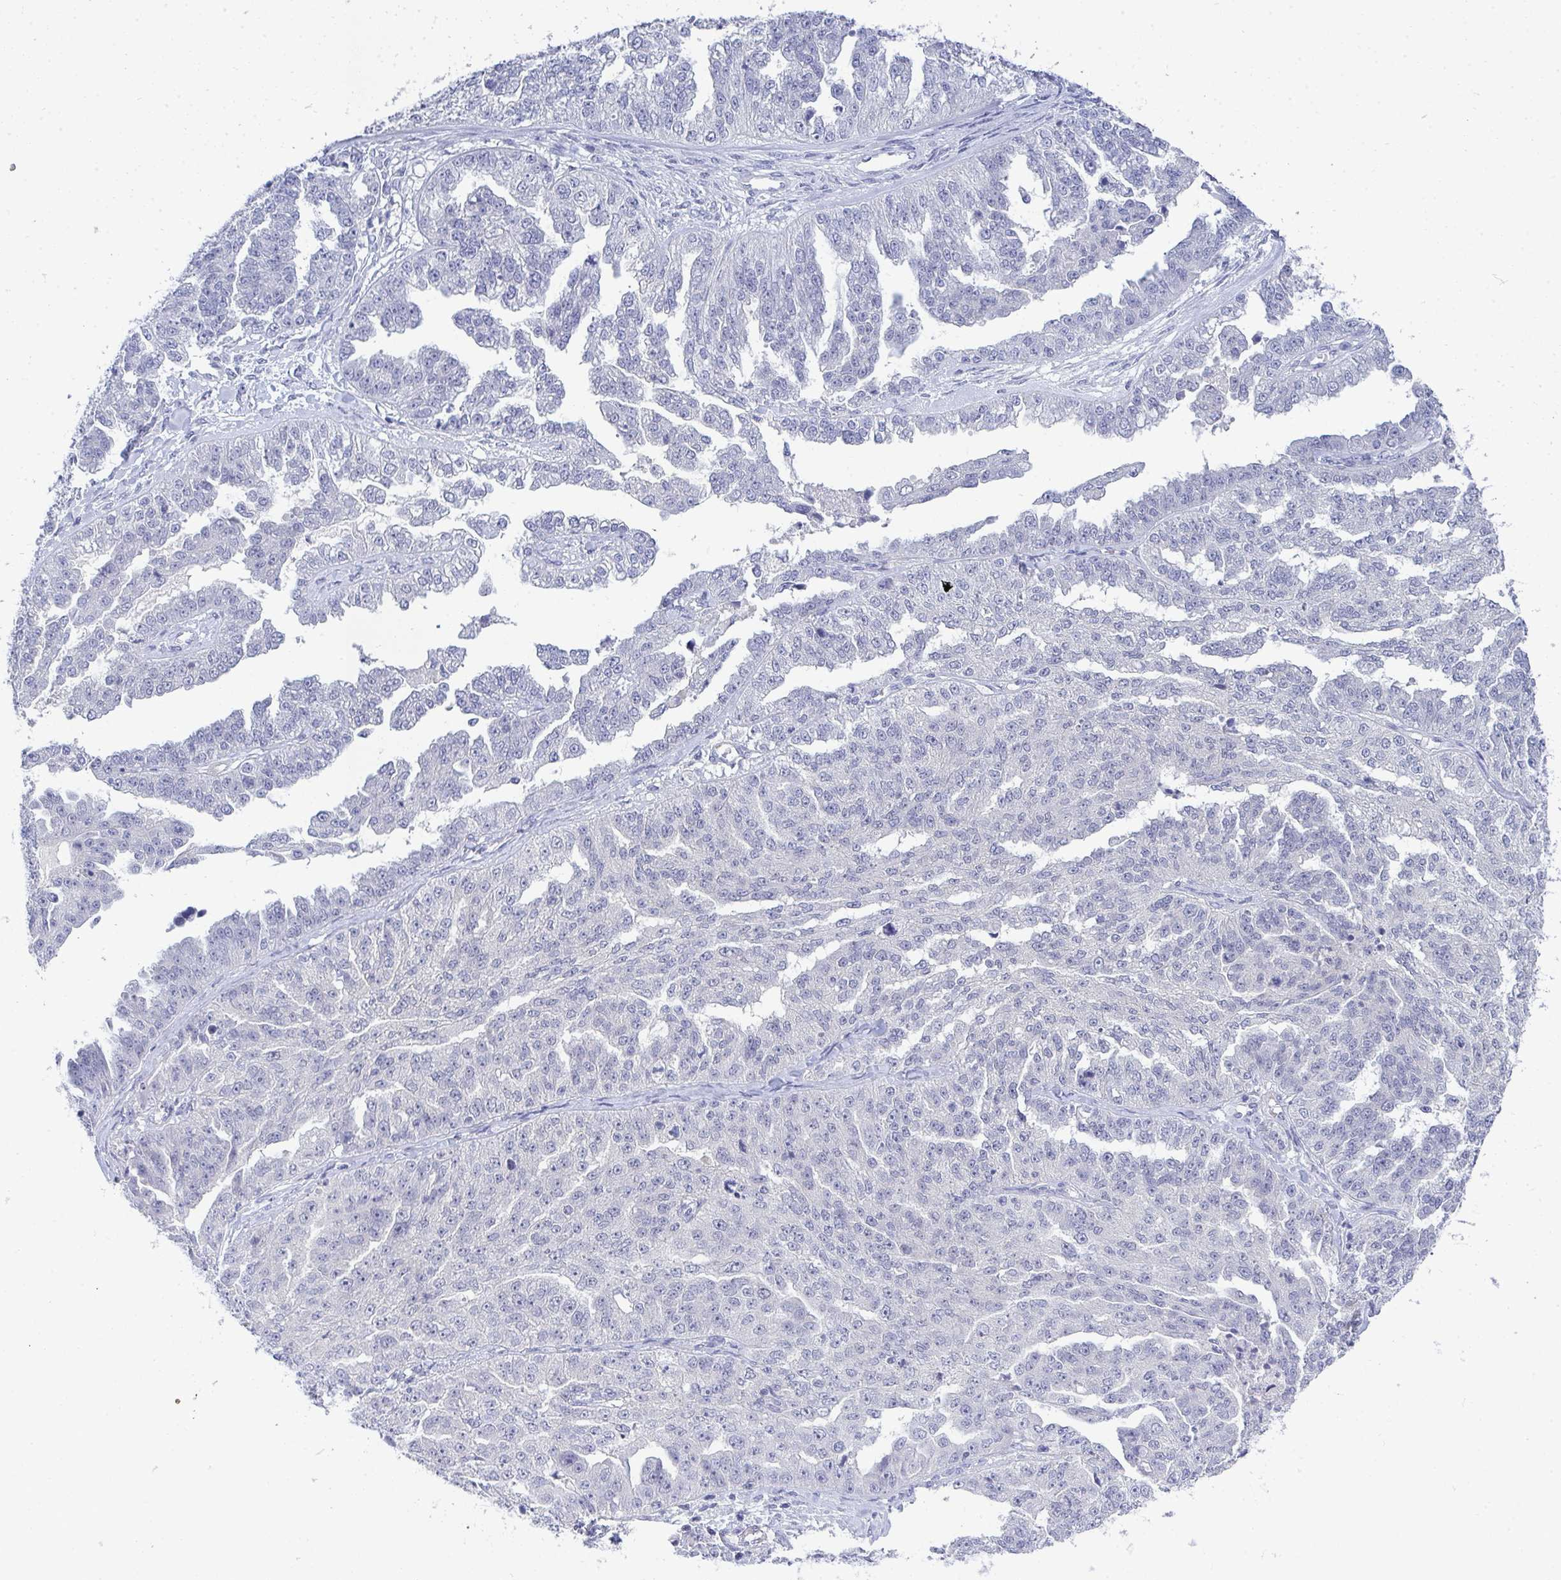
{"staining": {"intensity": "negative", "quantity": "none", "location": "none"}, "tissue": "ovarian cancer", "cell_type": "Tumor cells", "image_type": "cancer", "snomed": [{"axis": "morphology", "description": "Cystadenocarcinoma, serous, NOS"}, {"axis": "topography", "description": "Ovary"}], "caption": "Protein analysis of ovarian cancer (serous cystadenocarcinoma) exhibits no significant positivity in tumor cells.", "gene": "TMEM82", "patient": {"sex": "female", "age": 58}}